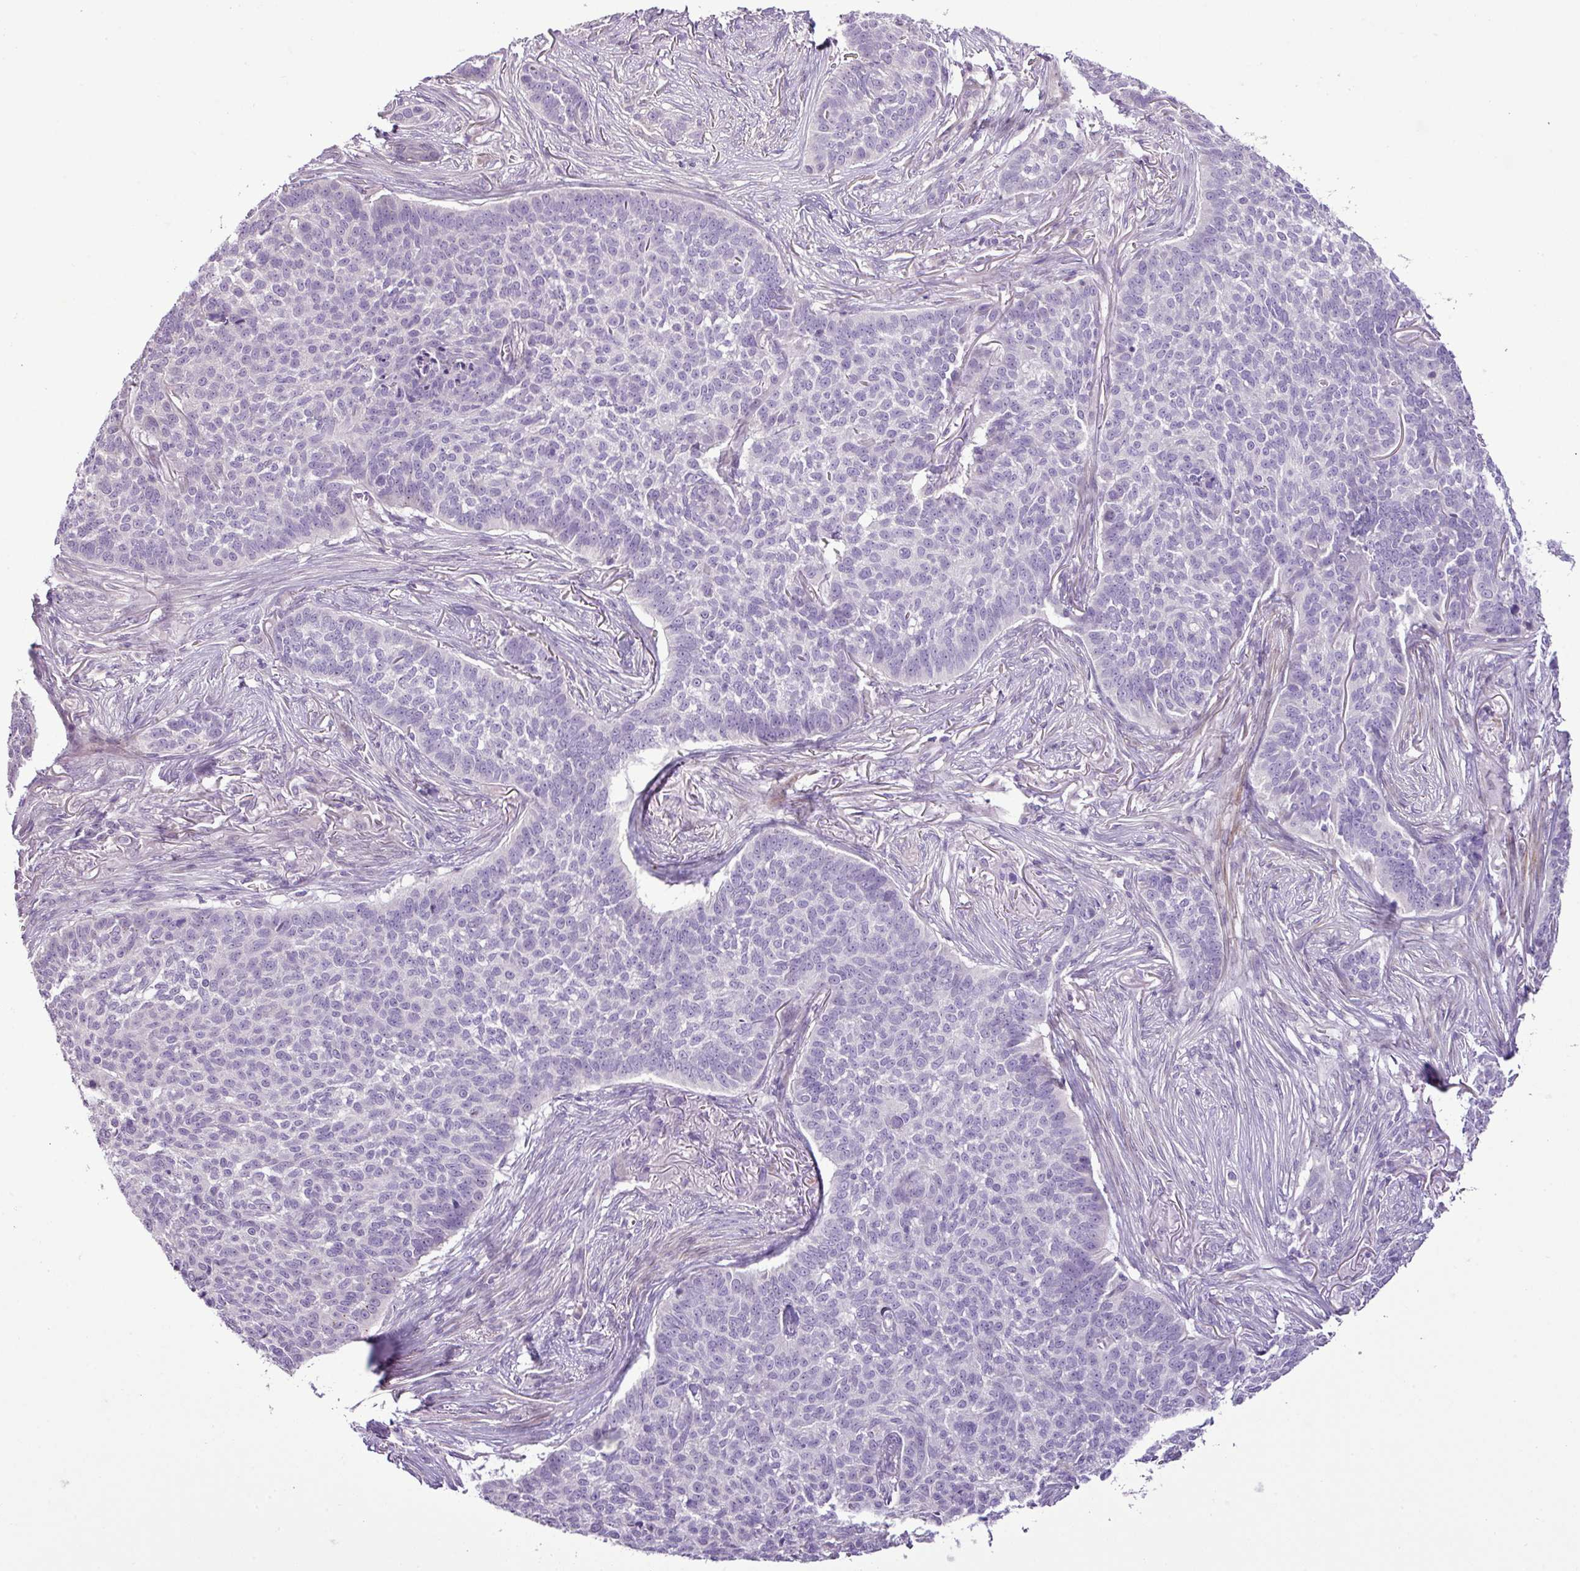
{"staining": {"intensity": "negative", "quantity": "none", "location": "none"}, "tissue": "skin cancer", "cell_type": "Tumor cells", "image_type": "cancer", "snomed": [{"axis": "morphology", "description": "Basal cell carcinoma"}, {"axis": "topography", "description": "Skin"}], "caption": "Tumor cells are negative for brown protein staining in basal cell carcinoma (skin).", "gene": "DNAJB13", "patient": {"sex": "male", "age": 85}}